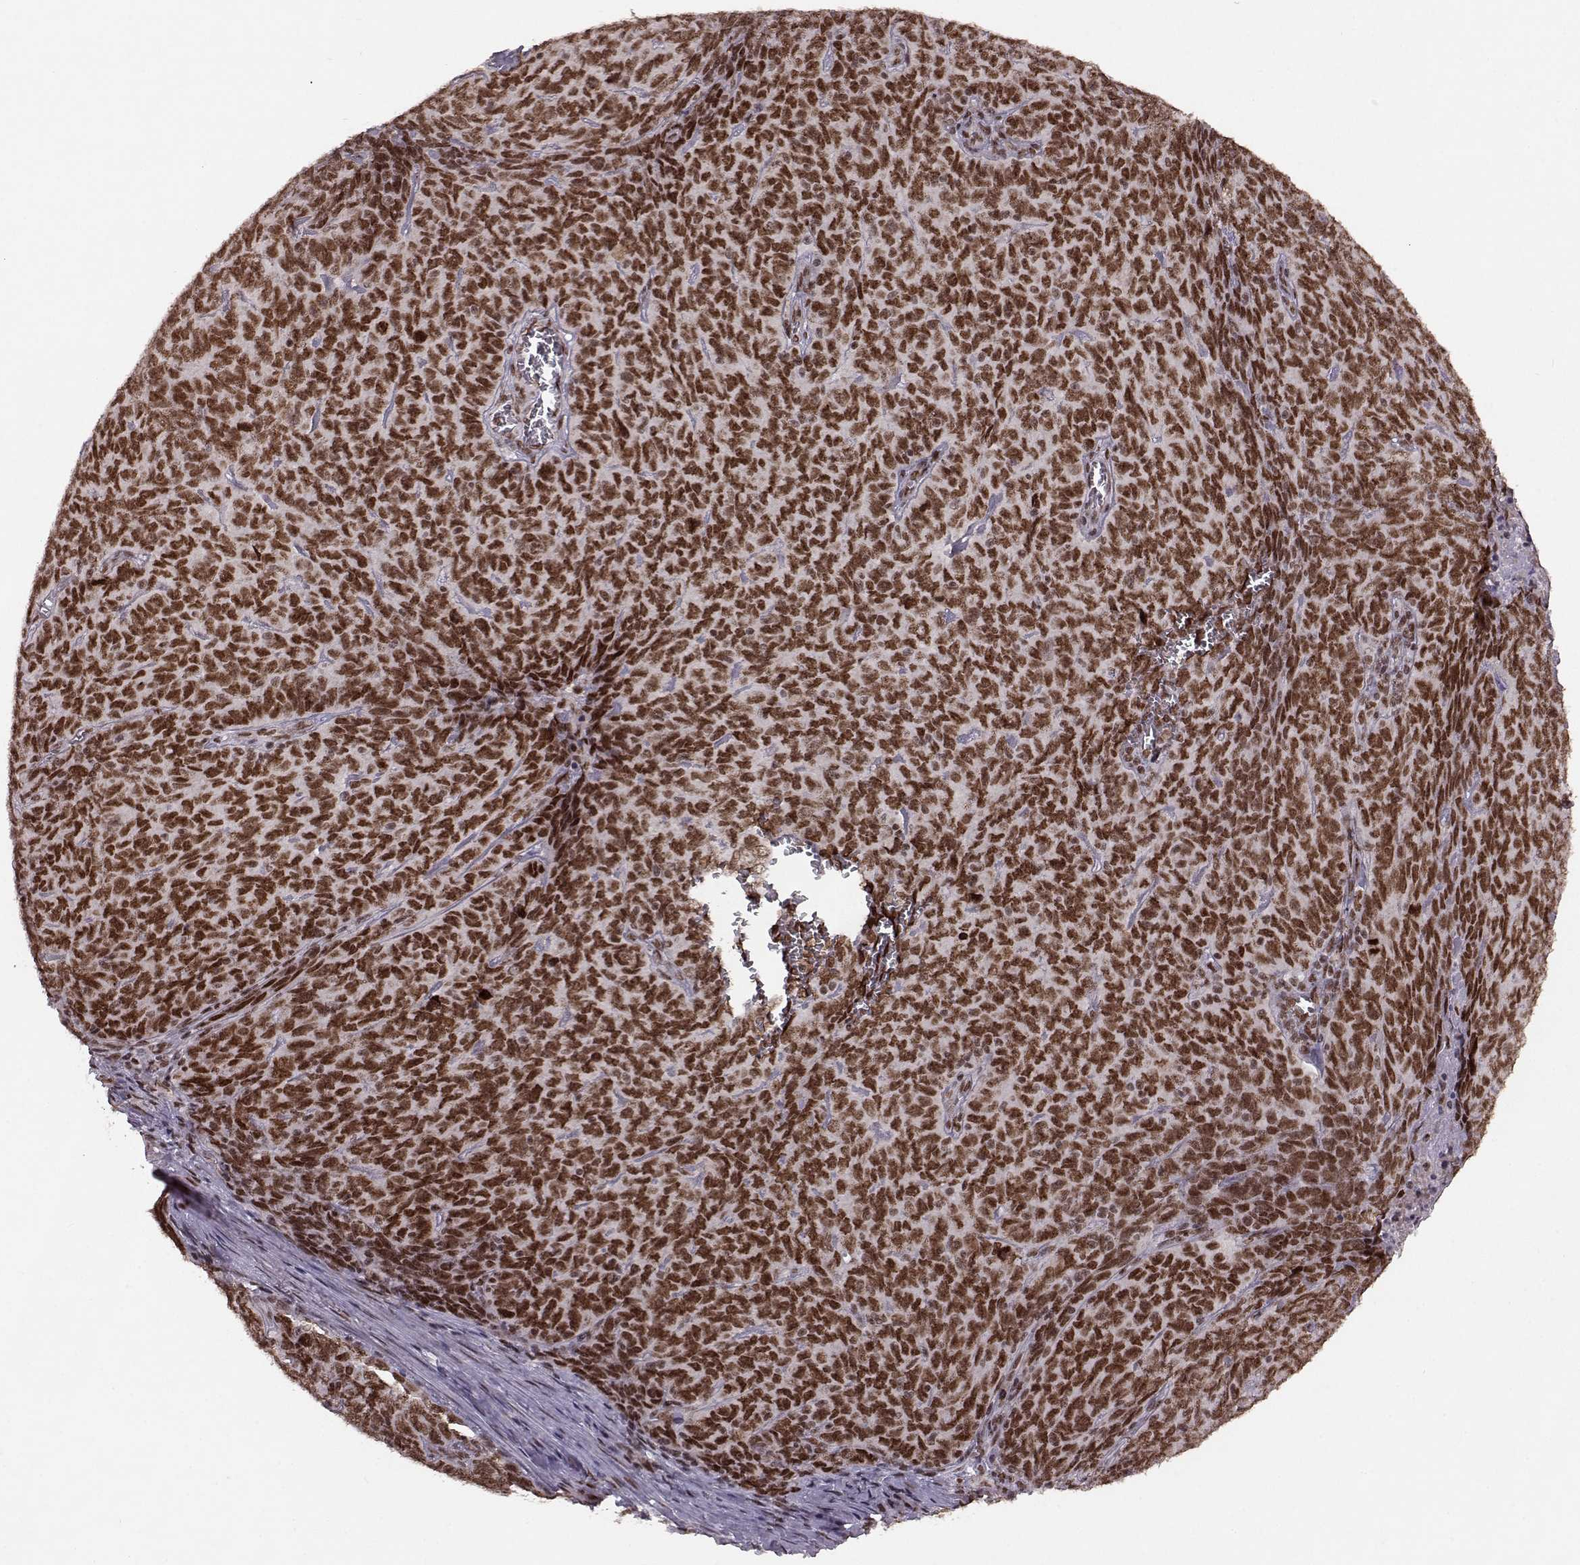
{"staining": {"intensity": "strong", "quantity": ">75%", "location": "nuclear"}, "tissue": "skin cancer", "cell_type": "Tumor cells", "image_type": "cancer", "snomed": [{"axis": "morphology", "description": "Squamous cell carcinoma, NOS"}, {"axis": "topography", "description": "Skin"}, {"axis": "topography", "description": "Anal"}], "caption": "Brown immunohistochemical staining in human skin cancer exhibits strong nuclear expression in approximately >75% of tumor cells.", "gene": "RRAGD", "patient": {"sex": "female", "age": 51}}